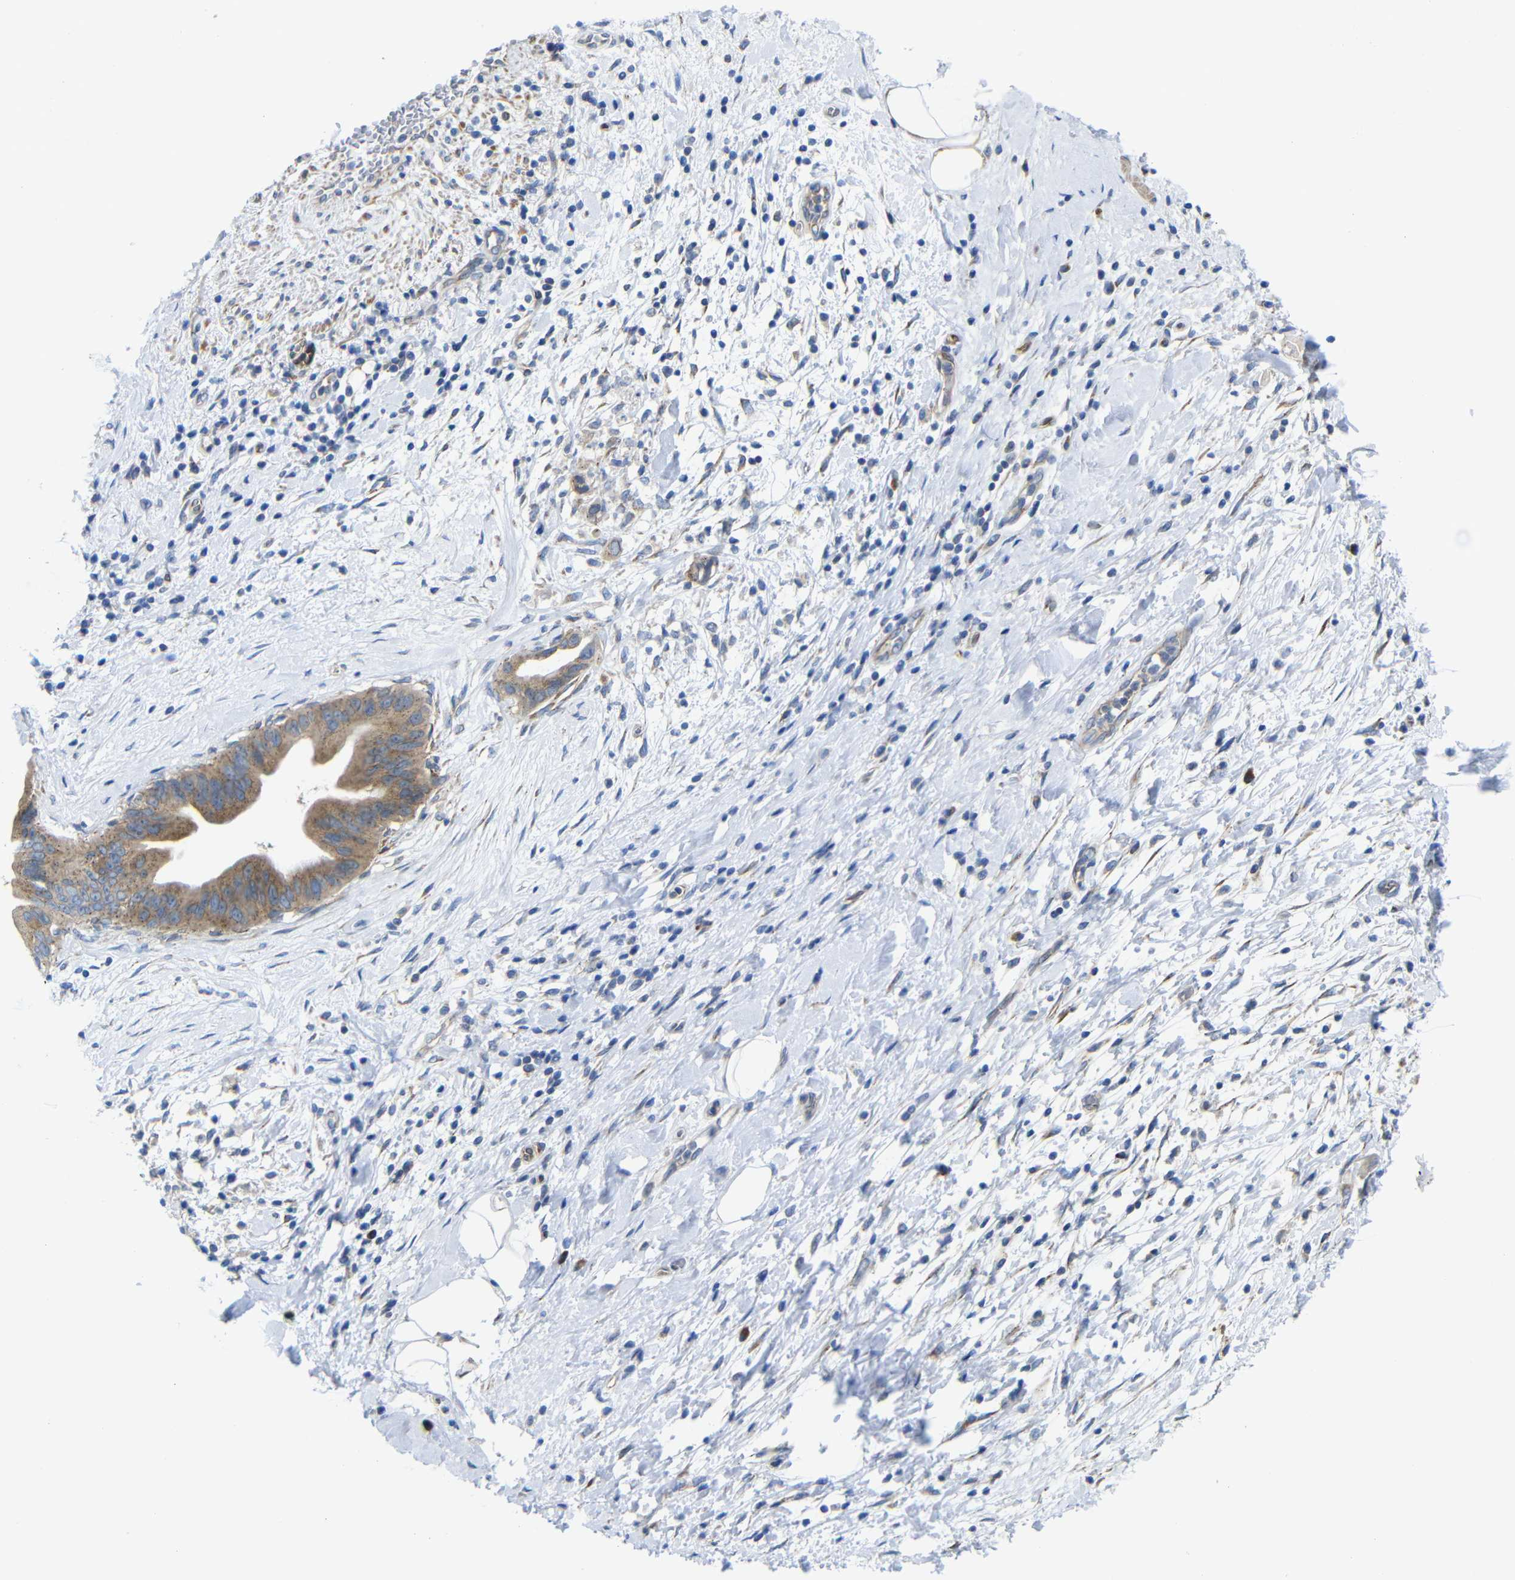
{"staining": {"intensity": "moderate", "quantity": ">75%", "location": "cytoplasmic/membranous"}, "tissue": "pancreatic cancer", "cell_type": "Tumor cells", "image_type": "cancer", "snomed": [{"axis": "morphology", "description": "Adenocarcinoma, NOS"}, {"axis": "topography", "description": "Pancreas"}], "caption": "DAB immunohistochemical staining of human pancreatic cancer displays moderate cytoplasmic/membranous protein staining in about >75% of tumor cells. The protein is stained brown, and the nuclei are stained in blue (DAB IHC with brightfield microscopy, high magnification).", "gene": "DDRGK1", "patient": {"sex": "male", "age": 55}}